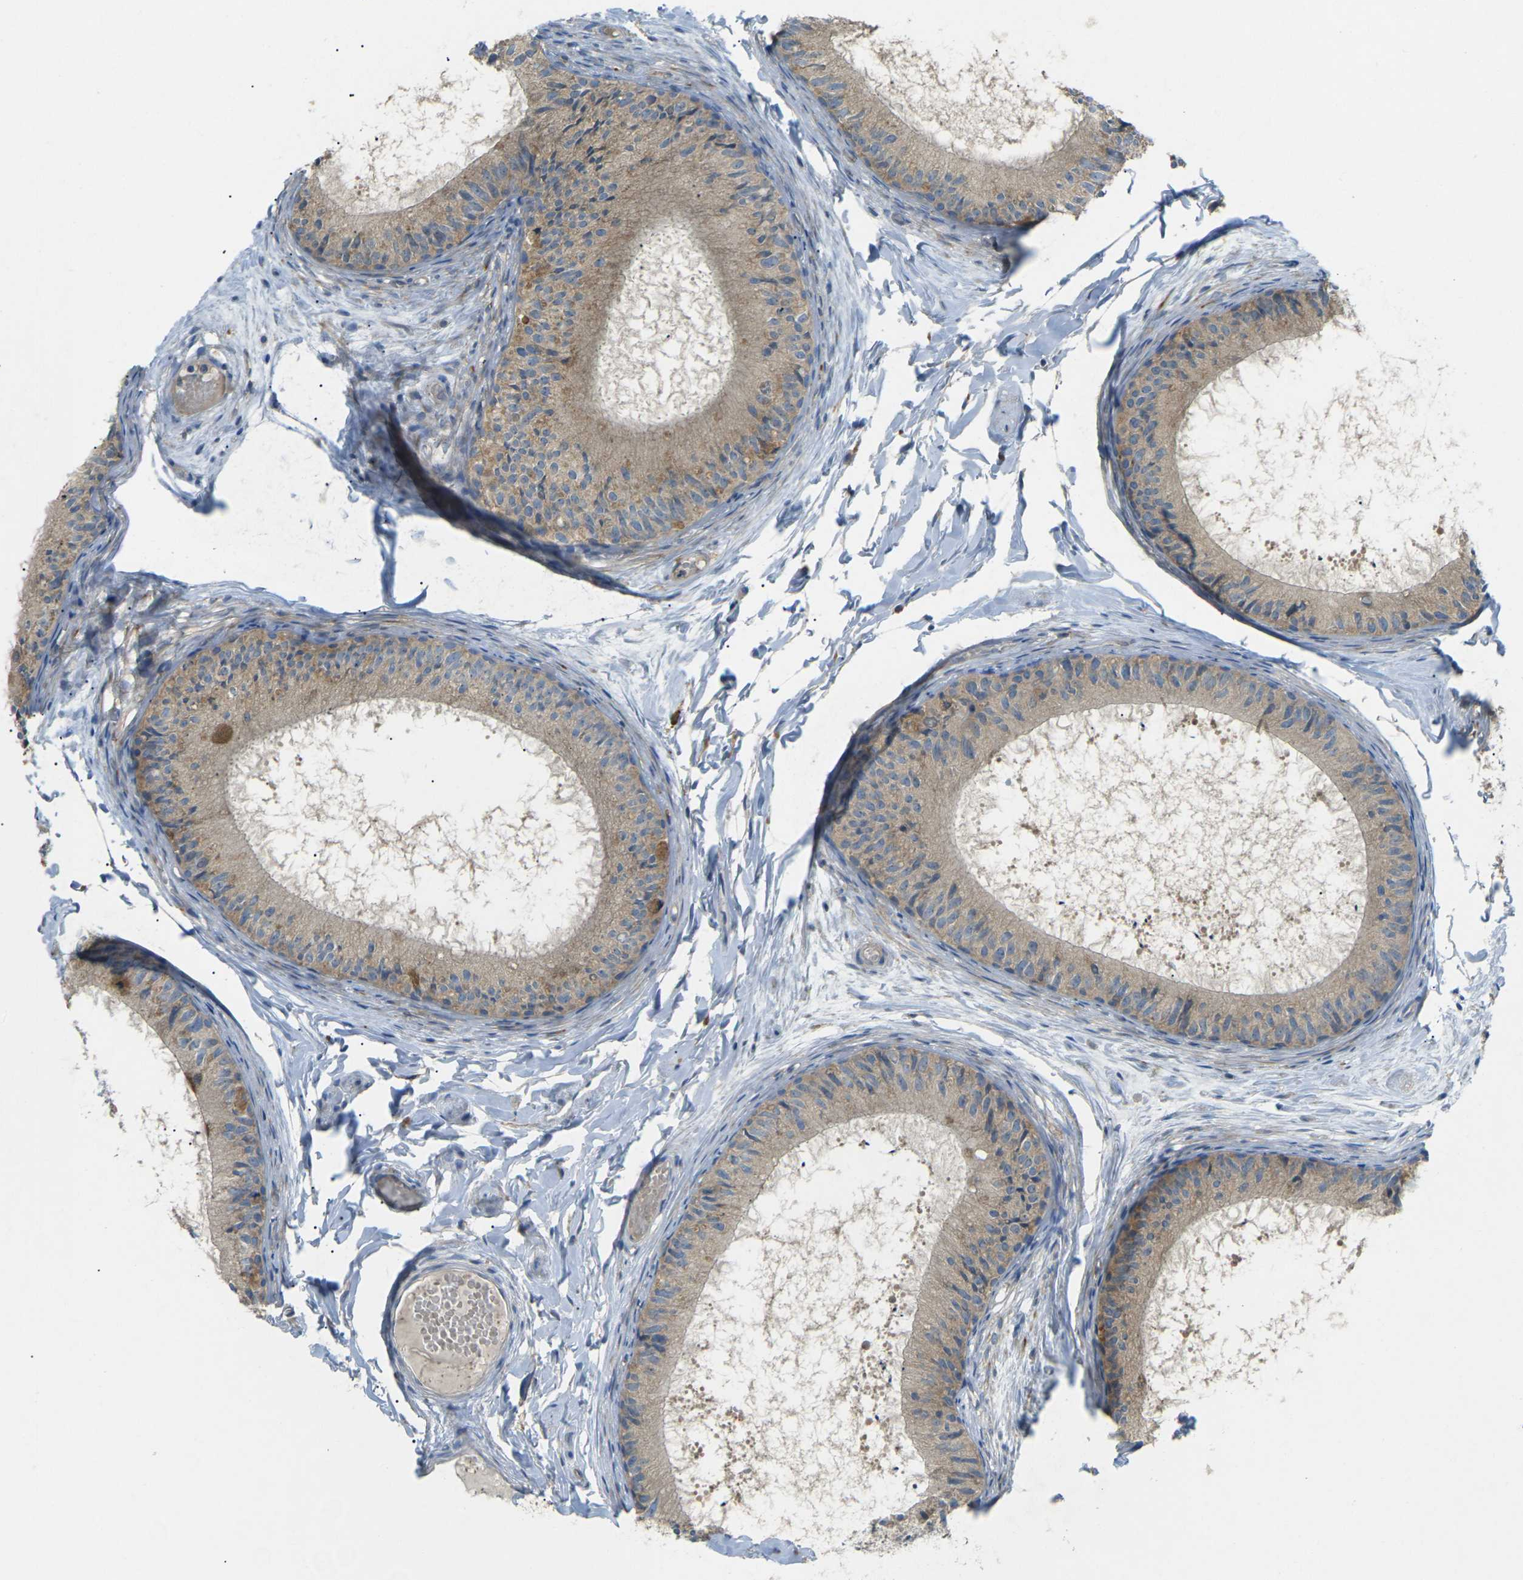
{"staining": {"intensity": "weak", "quantity": ">75%", "location": "cytoplasmic/membranous"}, "tissue": "epididymis", "cell_type": "Glandular cells", "image_type": "normal", "snomed": [{"axis": "morphology", "description": "Normal tissue, NOS"}, {"axis": "topography", "description": "Epididymis"}], "caption": "Weak cytoplasmic/membranous protein positivity is seen in approximately >75% of glandular cells in epididymis.", "gene": "MYLK4", "patient": {"sex": "male", "age": 46}}